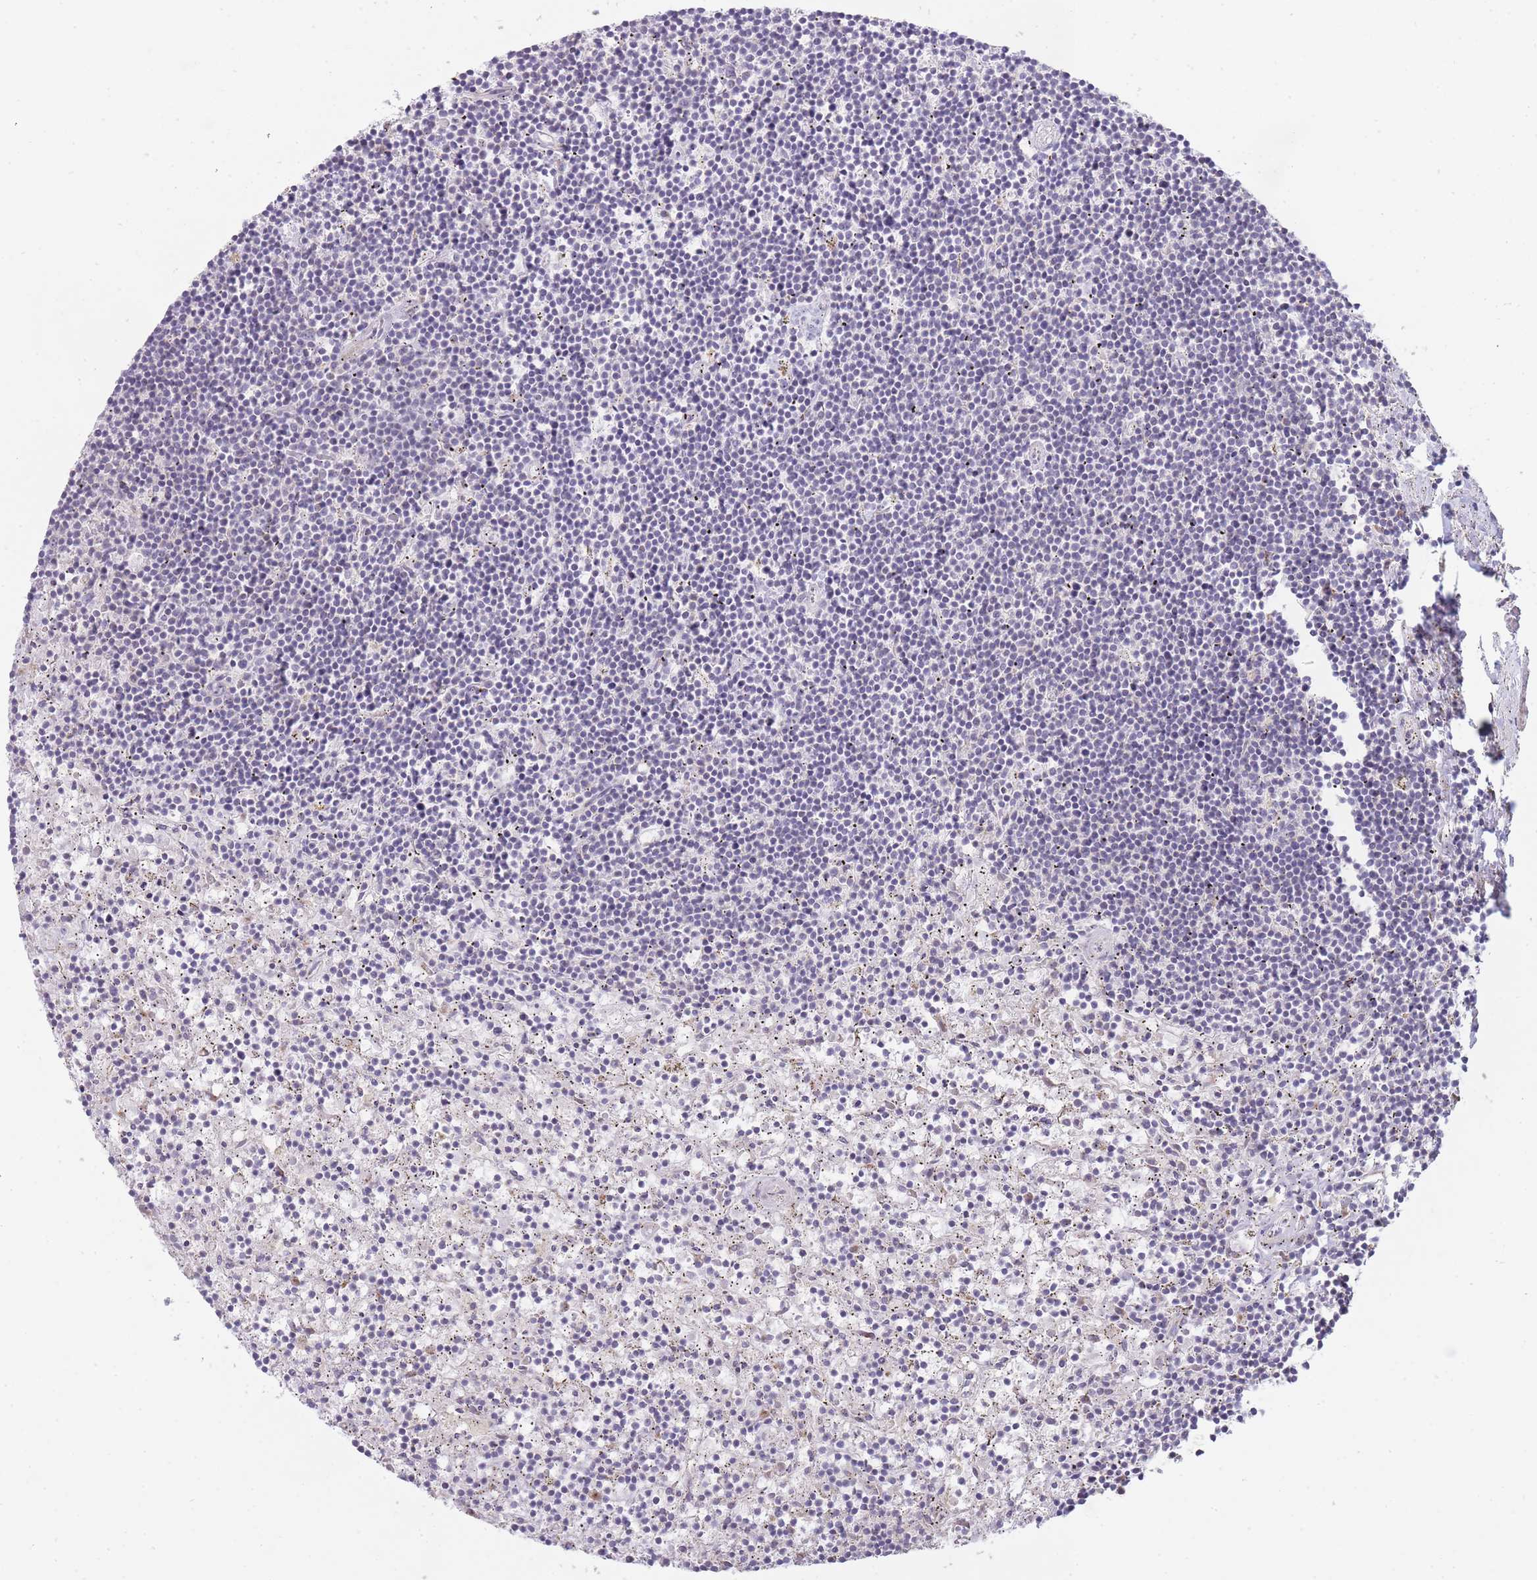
{"staining": {"intensity": "negative", "quantity": "none", "location": "none"}, "tissue": "lymphoma", "cell_type": "Tumor cells", "image_type": "cancer", "snomed": [{"axis": "morphology", "description": "Malignant lymphoma, non-Hodgkin's type, Low grade"}, {"axis": "topography", "description": "Spleen"}], "caption": "A micrograph of human malignant lymphoma, non-Hodgkin's type (low-grade) is negative for staining in tumor cells.", "gene": "PPP3R2", "patient": {"sex": "male", "age": 76}}